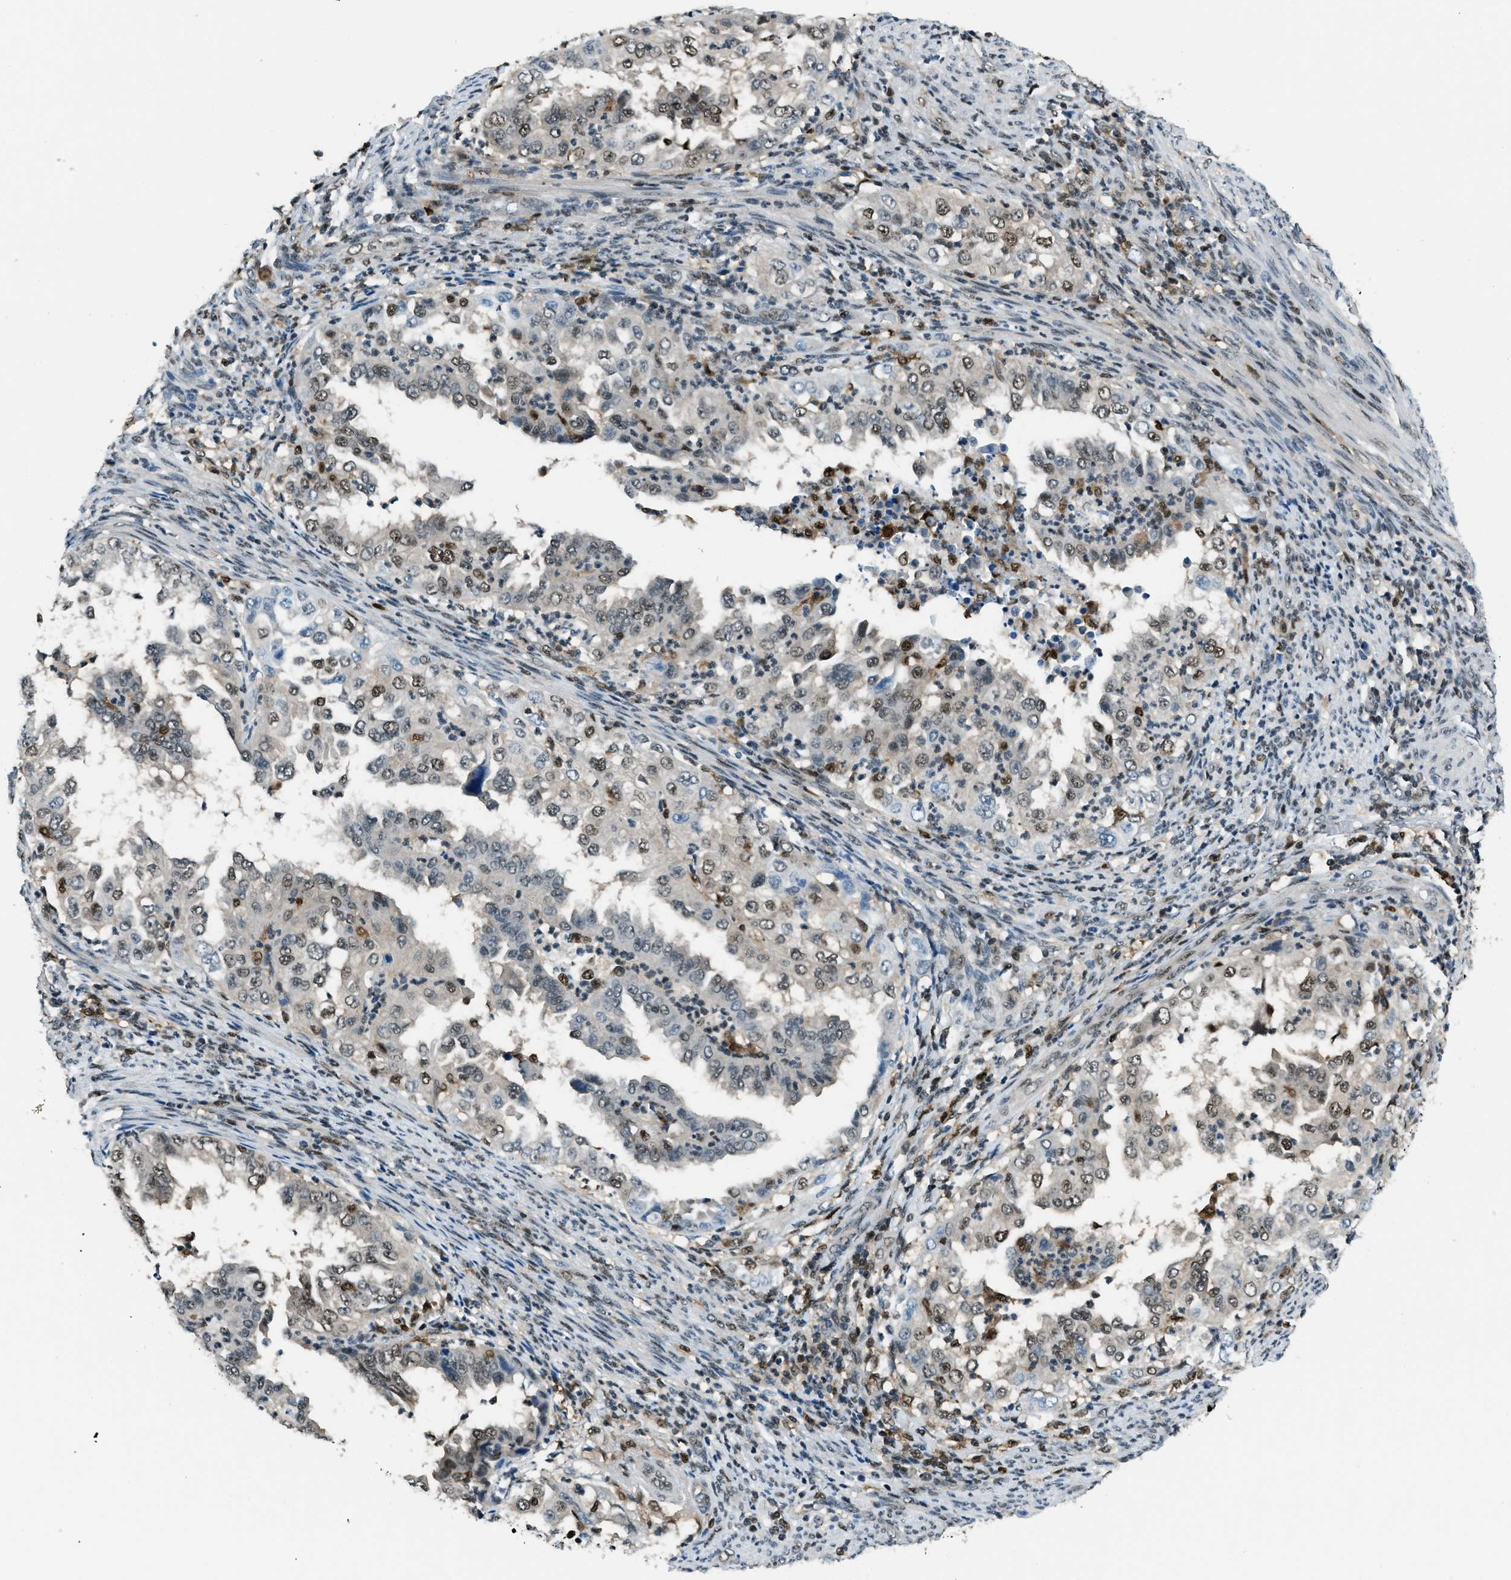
{"staining": {"intensity": "weak", "quantity": "25%-75%", "location": "nuclear"}, "tissue": "endometrial cancer", "cell_type": "Tumor cells", "image_type": "cancer", "snomed": [{"axis": "morphology", "description": "Adenocarcinoma, NOS"}, {"axis": "topography", "description": "Endometrium"}], "caption": "Immunohistochemical staining of human endometrial cancer (adenocarcinoma) exhibits weak nuclear protein expression in about 25%-75% of tumor cells.", "gene": "OGFR", "patient": {"sex": "female", "age": 85}}